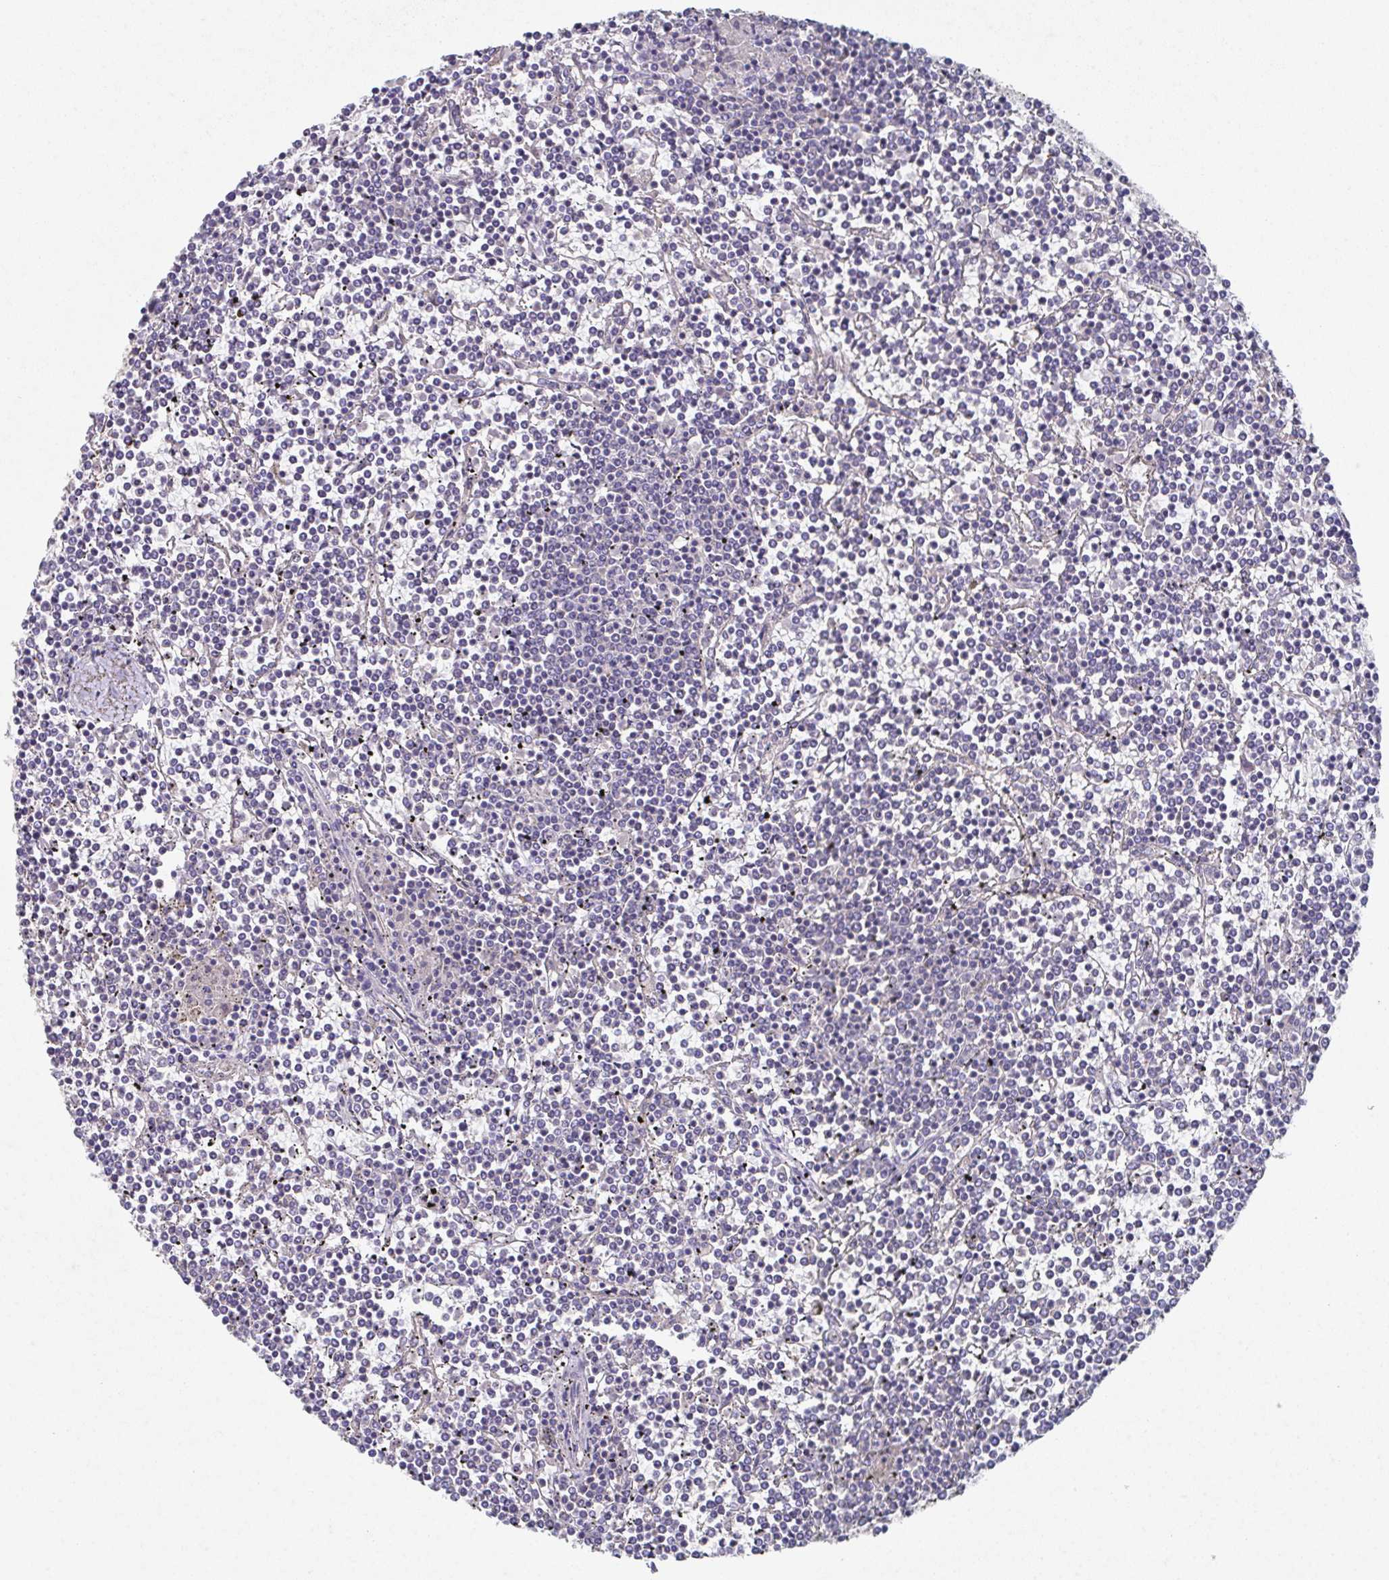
{"staining": {"intensity": "negative", "quantity": "none", "location": "none"}, "tissue": "lymphoma", "cell_type": "Tumor cells", "image_type": "cancer", "snomed": [{"axis": "morphology", "description": "Malignant lymphoma, non-Hodgkin's type, Low grade"}, {"axis": "topography", "description": "Spleen"}], "caption": "Immunohistochemistry (IHC) histopathology image of neoplastic tissue: human malignant lymphoma, non-Hodgkin's type (low-grade) stained with DAB (3,3'-diaminobenzidine) displays no significant protein expression in tumor cells.", "gene": "MT-ND3", "patient": {"sex": "female", "age": 19}}